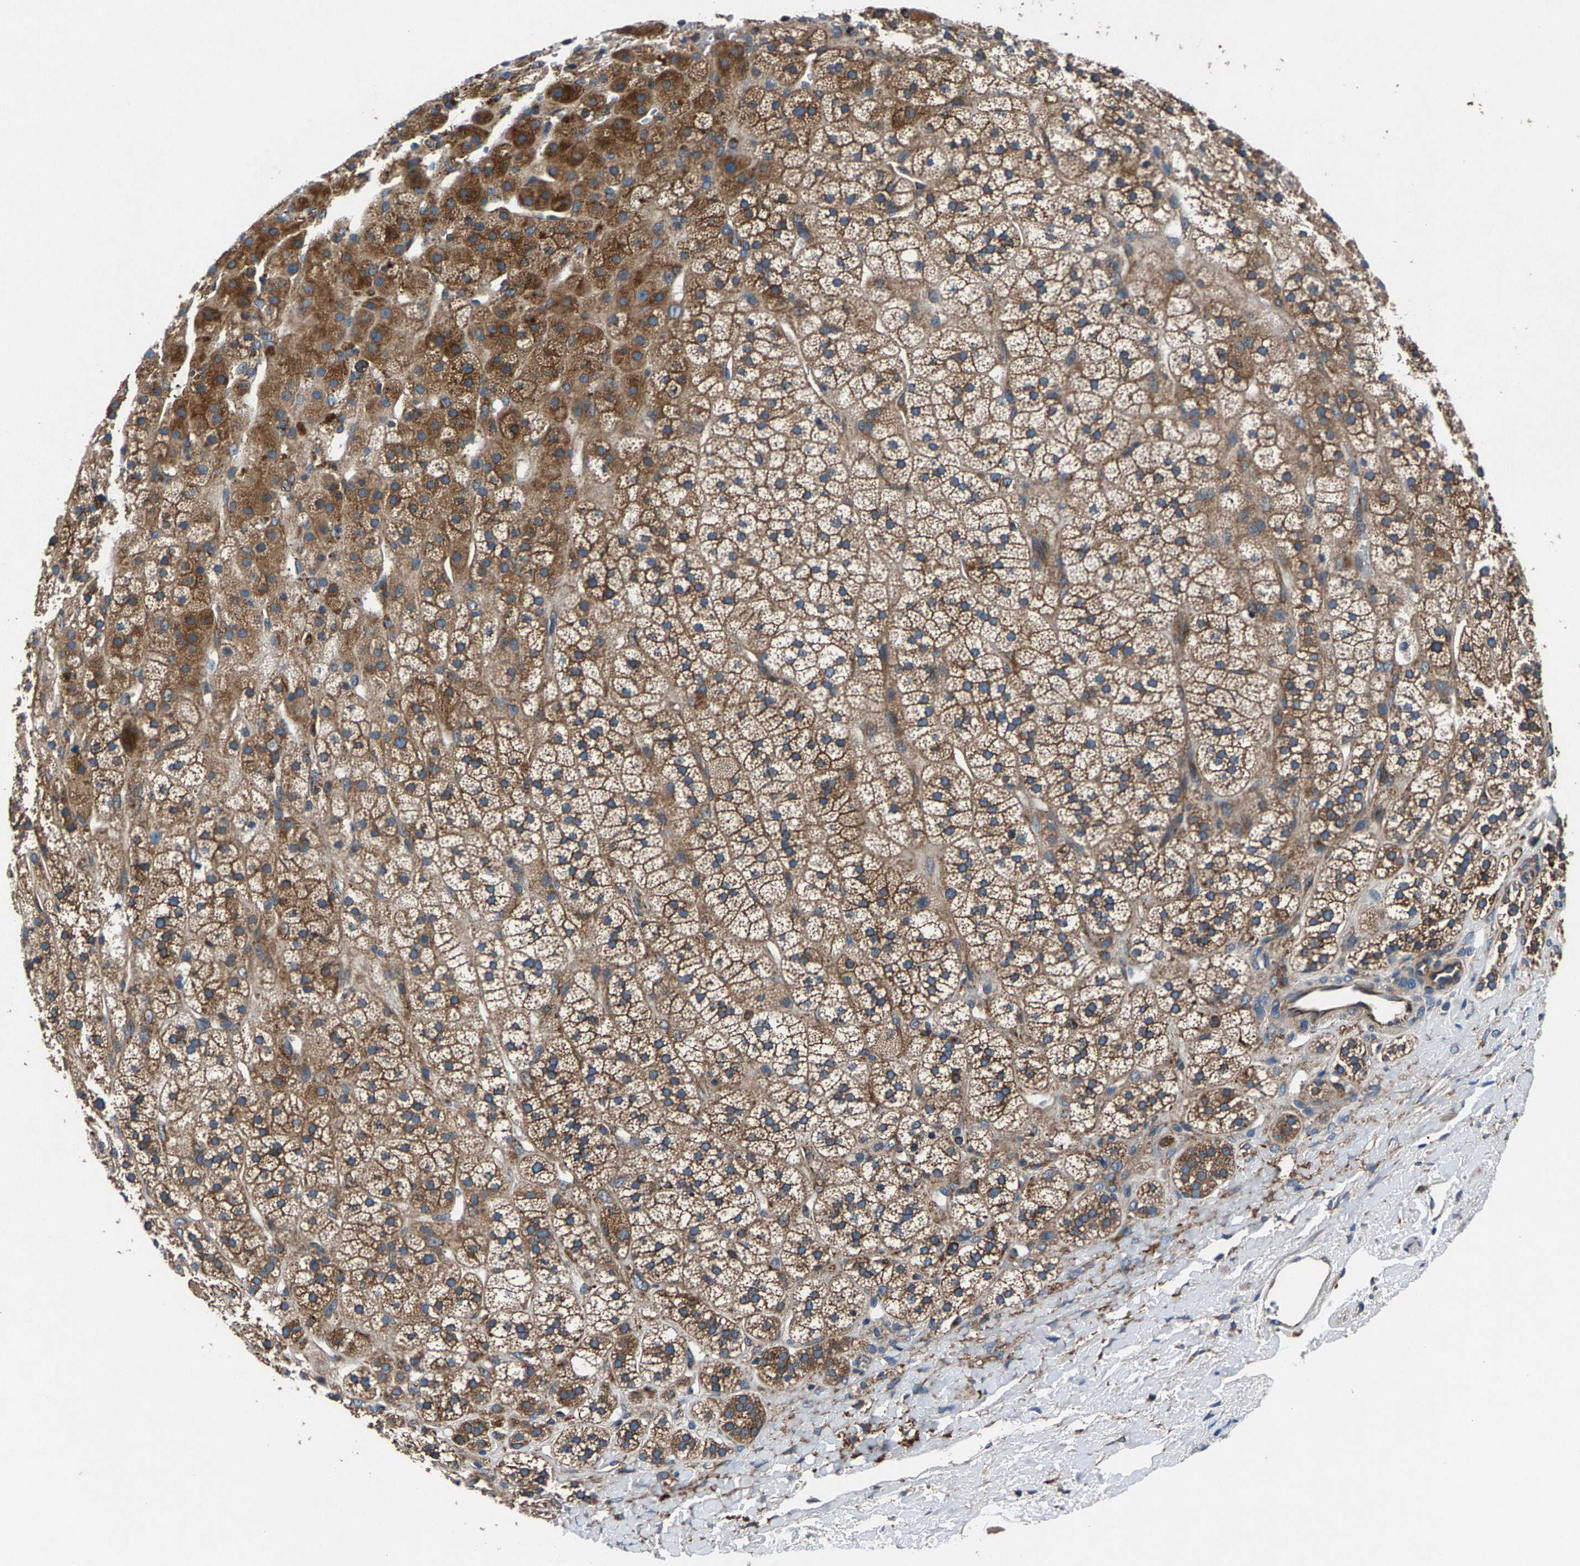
{"staining": {"intensity": "moderate", "quantity": ">75%", "location": "cytoplasmic/membranous"}, "tissue": "adrenal gland", "cell_type": "Glandular cells", "image_type": "normal", "snomed": [{"axis": "morphology", "description": "Normal tissue, NOS"}, {"axis": "topography", "description": "Adrenal gland"}], "caption": "The histopathology image exhibits staining of benign adrenal gland, revealing moderate cytoplasmic/membranous protein positivity (brown color) within glandular cells.", "gene": "LPCAT1", "patient": {"sex": "male", "age": 56}}